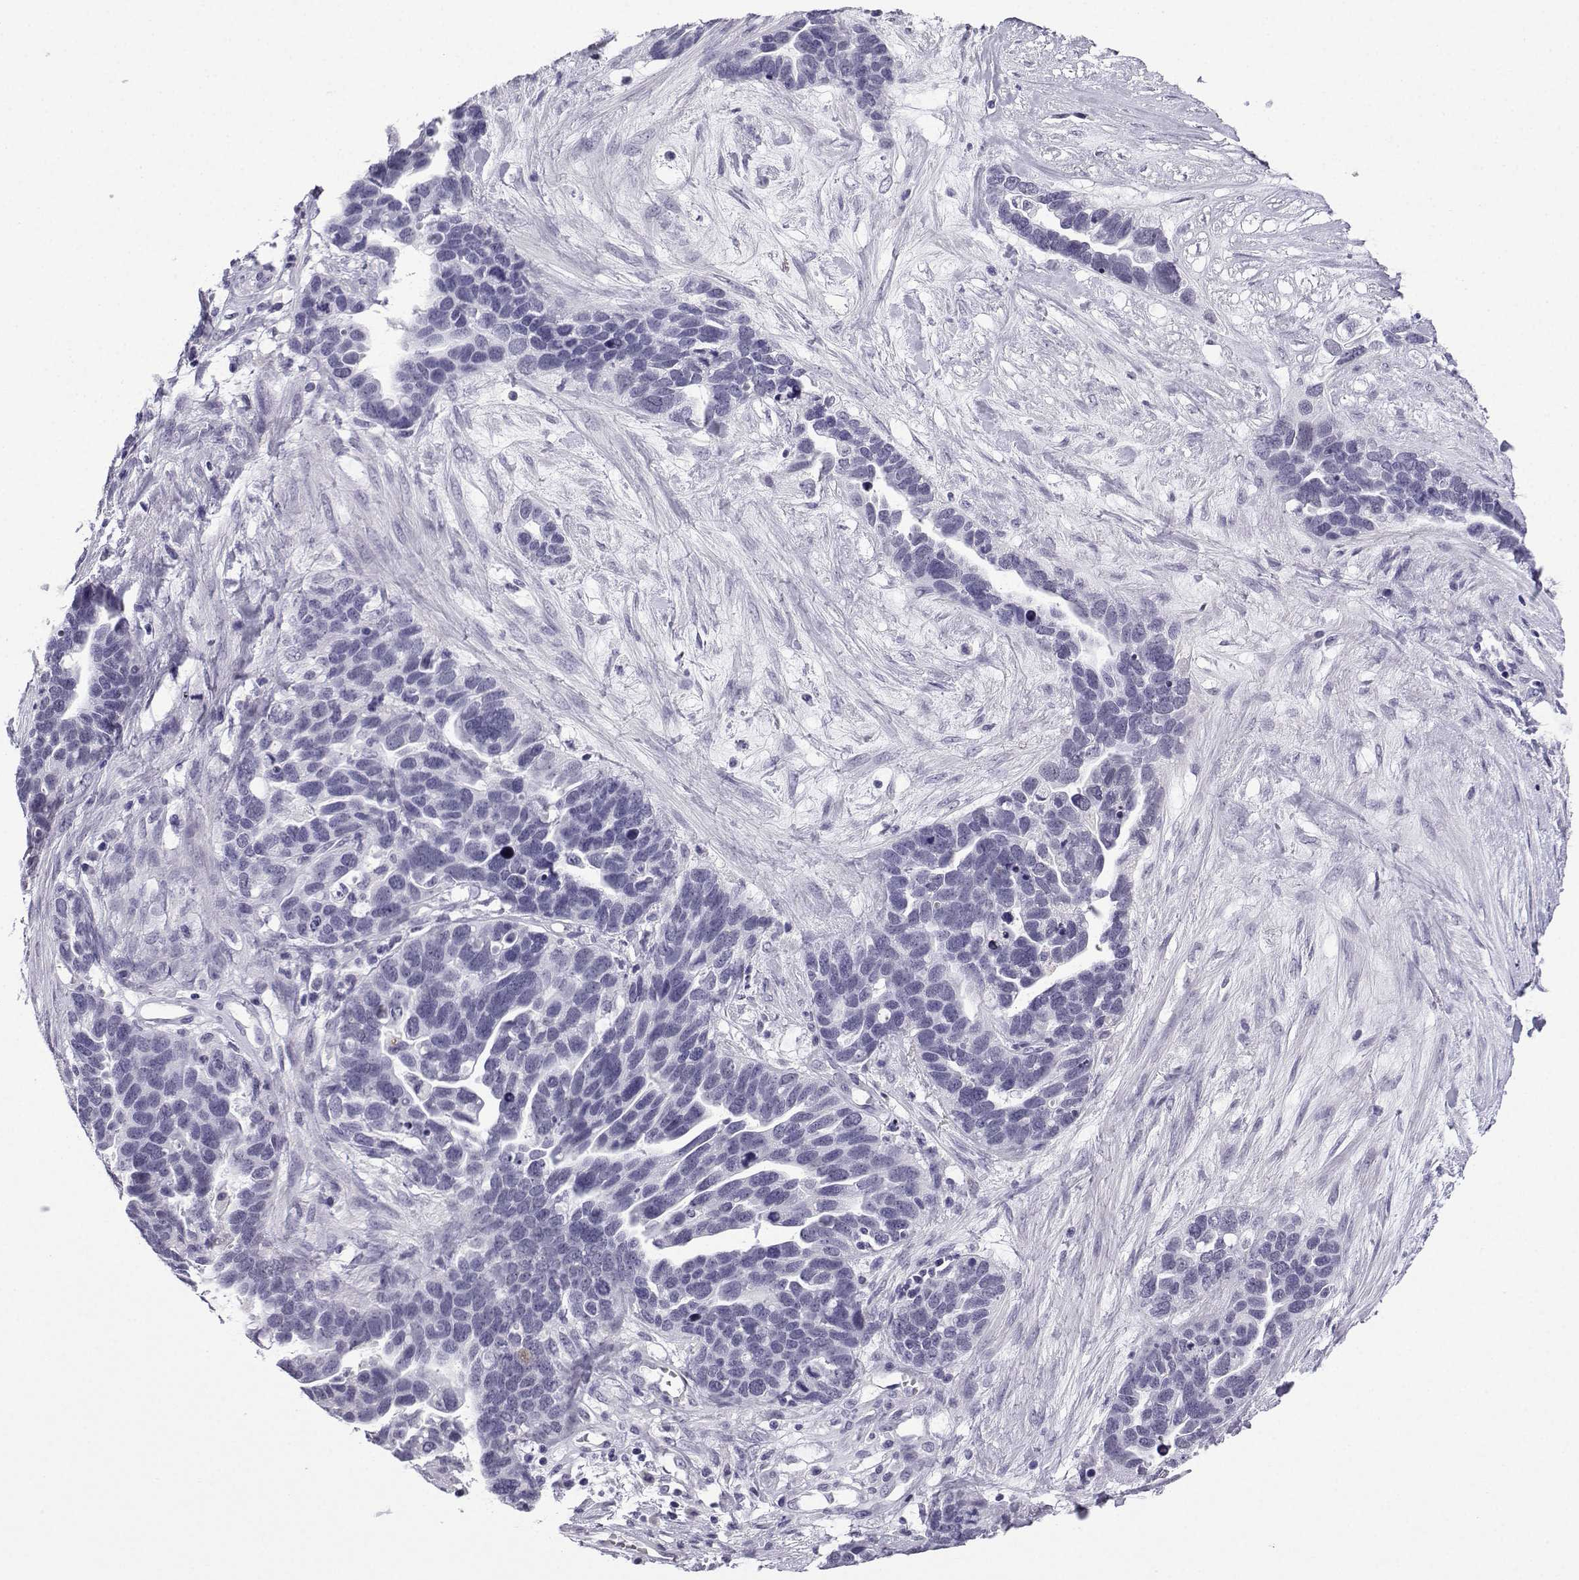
{"staining": {"intensity": "negative", "quantity": "none", "location": "none"}, "tissue": "ovarian cancer", "cell_type": "Tumor cells", "image_type": "cancer", "snomed": [{"axis": "morphology", "description": "Cystadenocarcinoma, serous, NOS"}, {"axis": "topography", "description": "Ovary"}], "caption": "This is an immunohistochemistry photomicrograph of ovarian cancer (serous cystadenocarcinoma). There is no expression in tumor cells.", "gene": "MRGBP", "patient": {"sex": "female", "age": 54}}